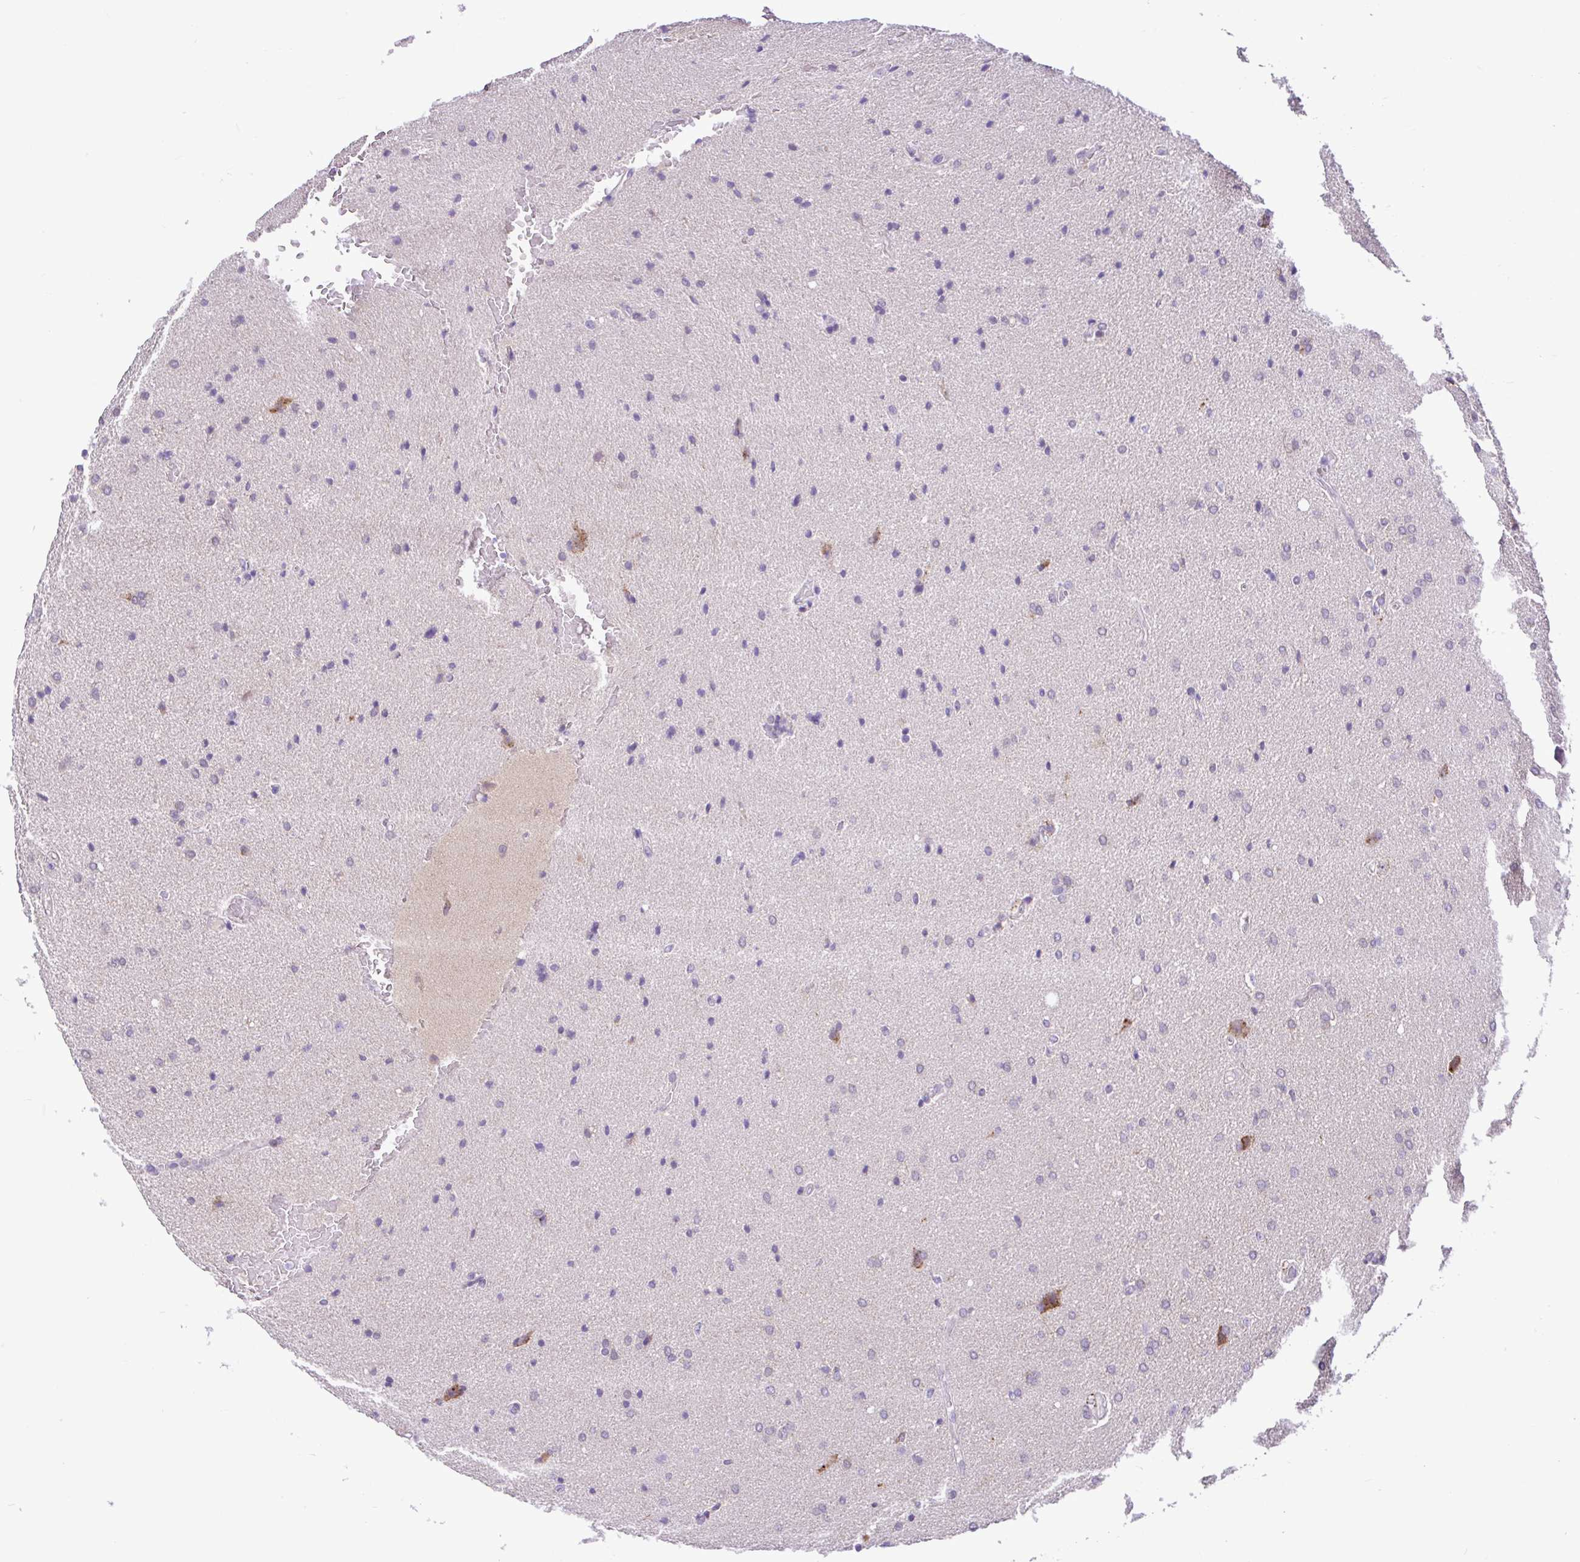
{"staining": {"intensity": "negative", "quantity": "none", "location": "none"}, "tissue": "glioma", "cell_type": "Tumor cells", "image_type": "cancer", "snomed": [{"axis": "morphology", "description": "Glioma, malignant, High grade"}, {"axis": "topography", "description": "Brain"}], "caption": "IHC micrograph of neoplastic tissue: human glioma stained with DAB demonstrates no significant protein expression in tumor cells.", "gene": "ANO4", "patient": {"sex": "male", "age": 56}}